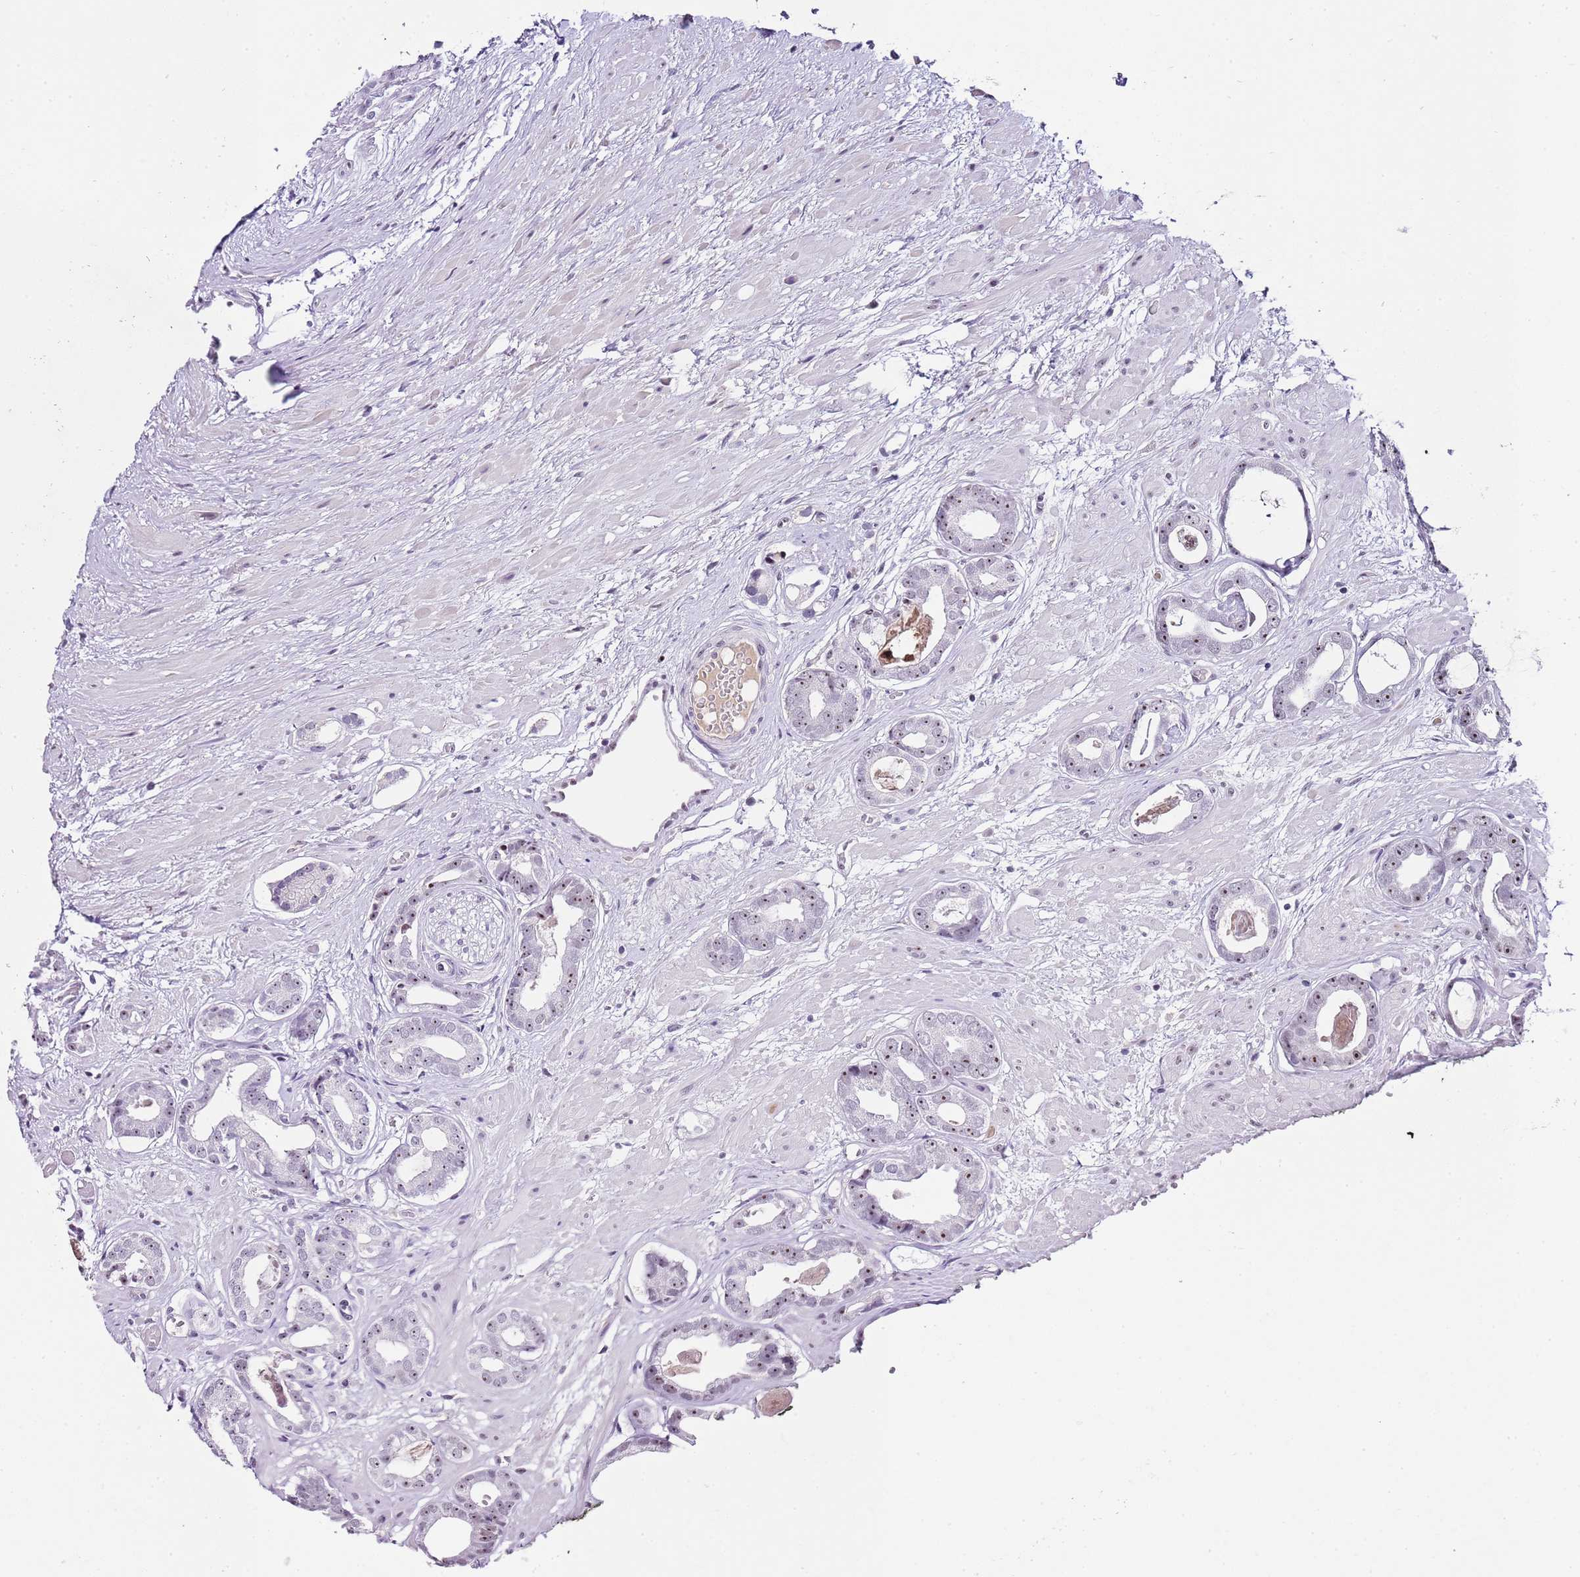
{"staining": {"intensity": "moderate", "quantity": "25%-75%", "location": "nuclear"}, "tissue": "prostate cancer", "cell_type": "Tumor cells", "image_type": "cancer", "snomed": [{"axis": "morphology", "description": "Adenocarcinoma, Low grade"}, {"axis": "topography", "description": "Prostate"}], "caption": "Protein analysis of prostate cancer (low-grade adenocarcinoma) tissue reveals moderate nuclear positivity in approximately 25%-75% of tumor cells.", "gene": "NOP56", "patient": {"sex": "male", "age": 64}}